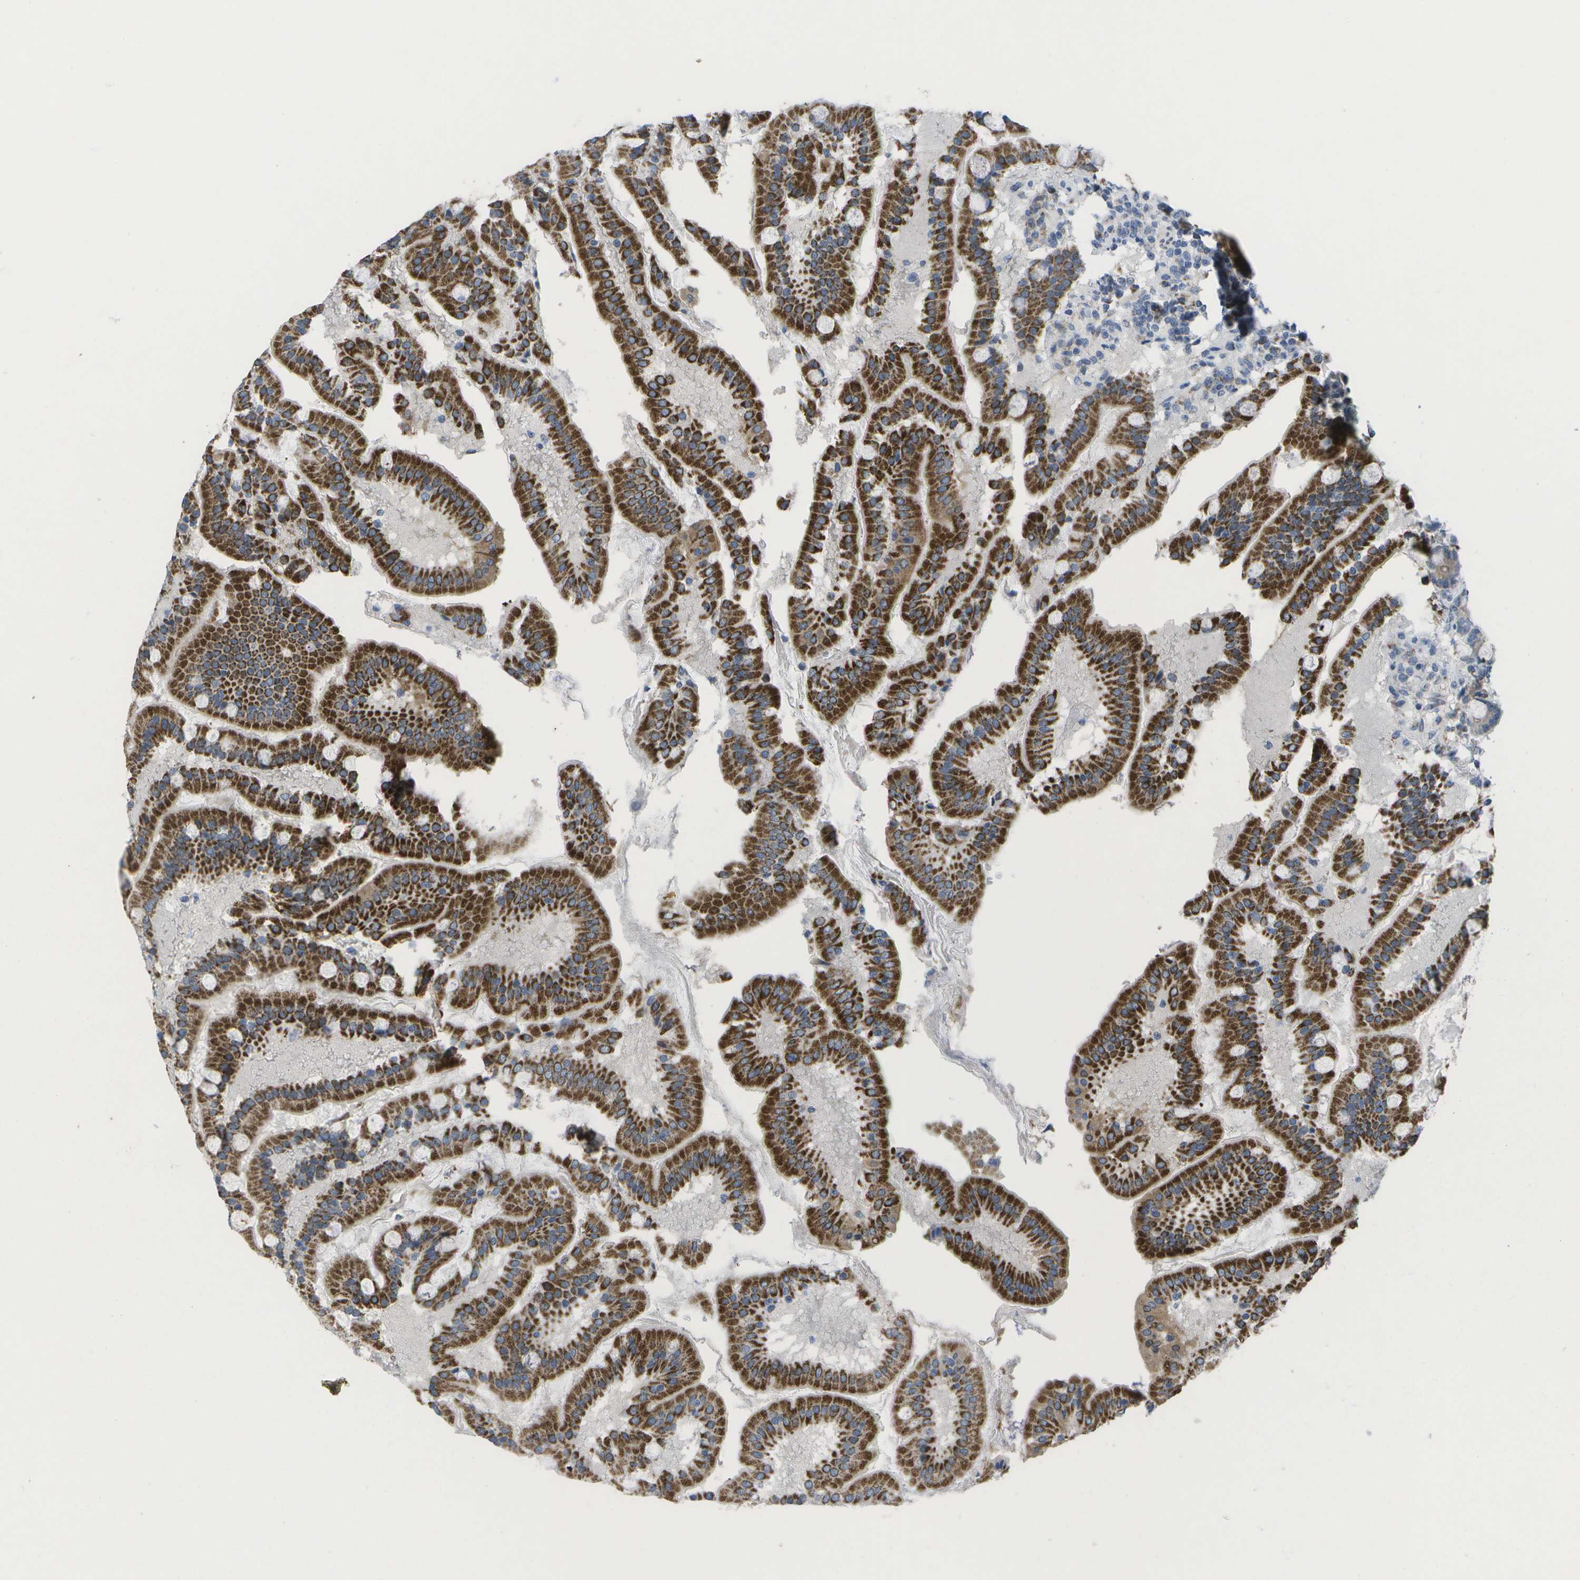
{"staining": {"intensity": "strong", "quantity": ">75%", "location": "cytoplasmic/membranous"}, "tissue": "duodenum", "cell_type": "Glandular cells", "image_type": "normal", "snomed": [{"axis": "morphology", "description": "Normal tissue, NOS"}, {"axis": "topography", "description": "Duodenum"}], "caption": "Protein expression analysis of unremarkable human duodenum reveals strong cytoplasmic/membranous expression in about >75% of glandular cells.", "gene": "TMEM223", "patient": {"sex": "male", "age": 50}}